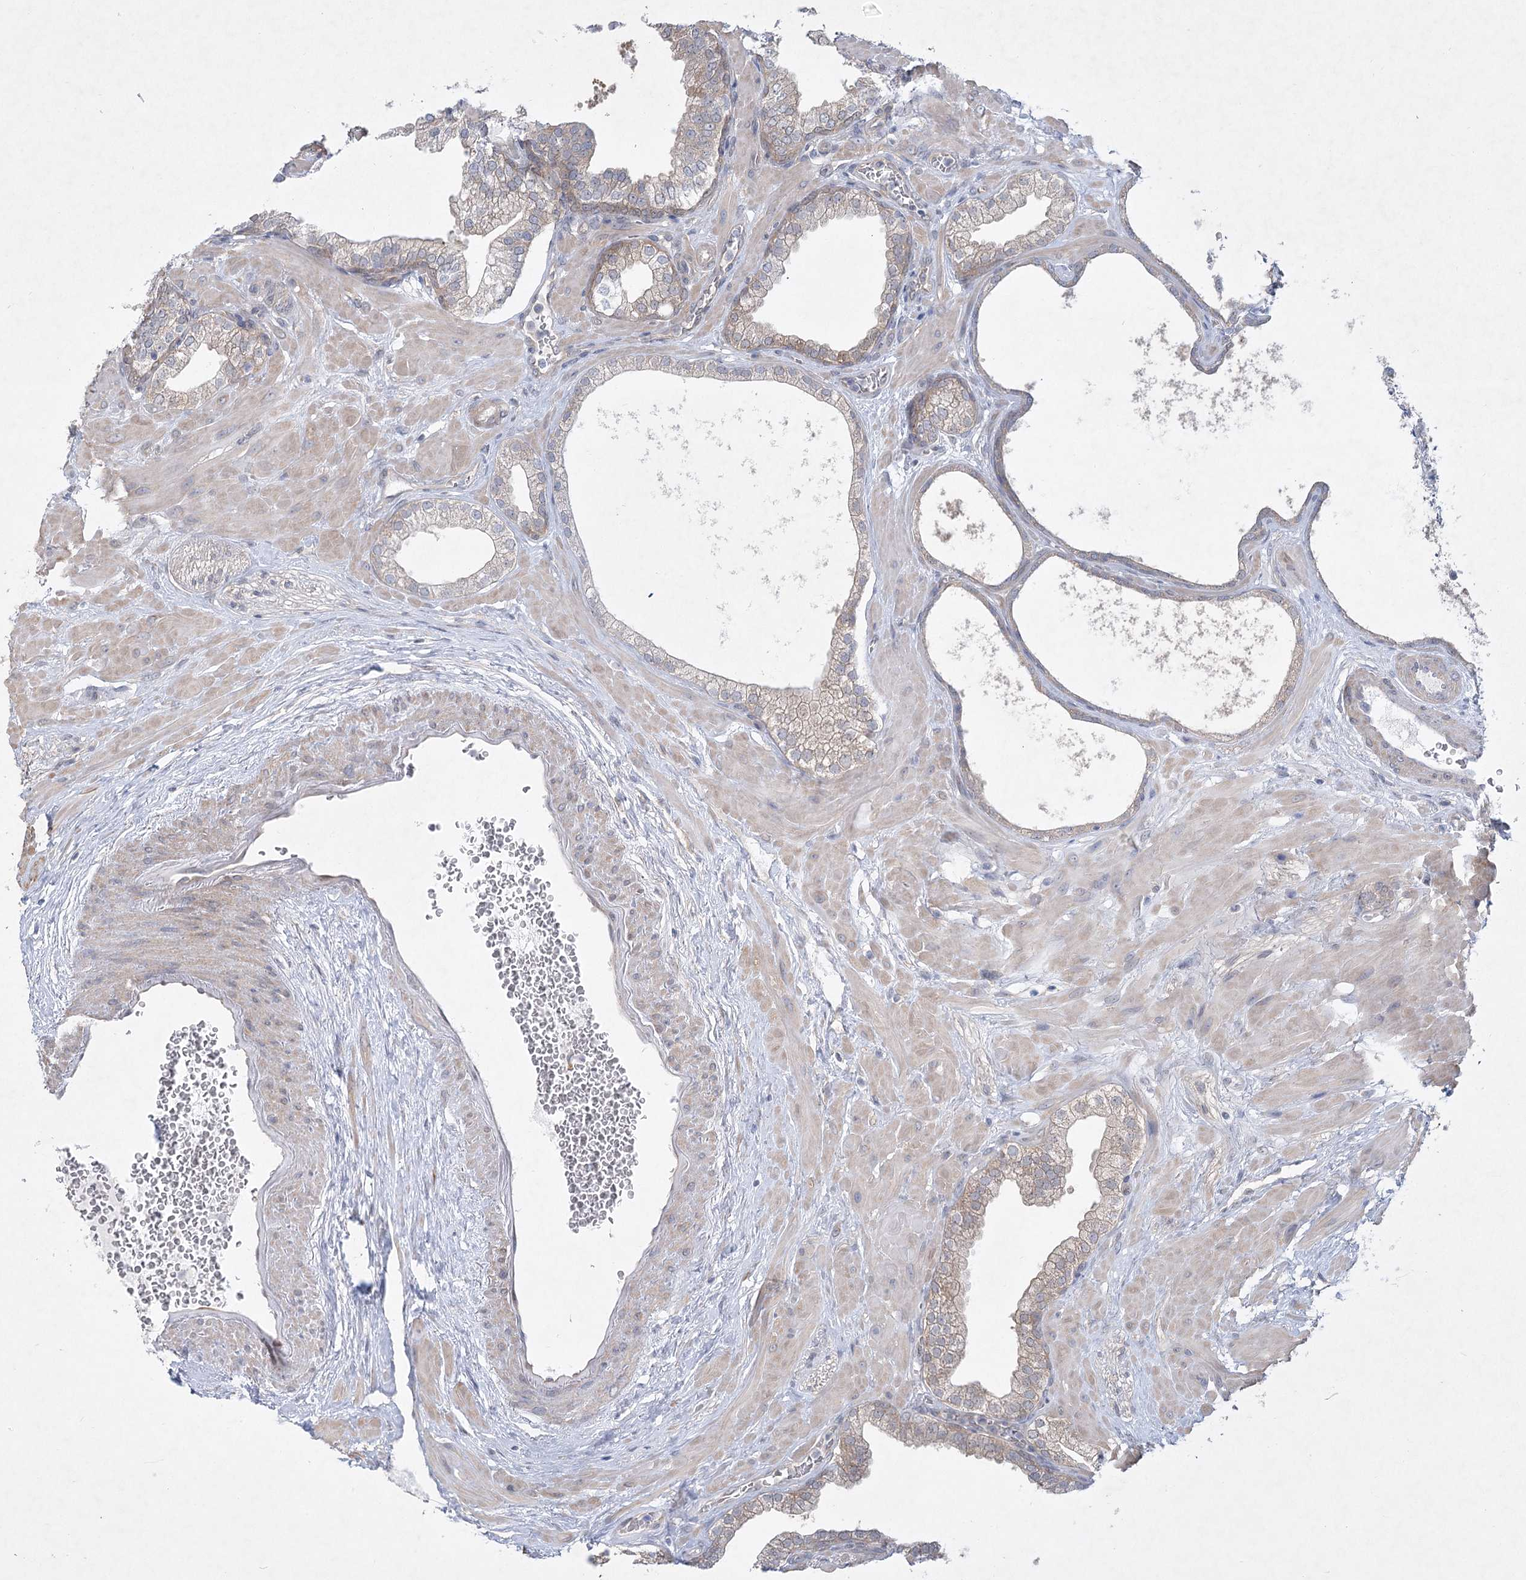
{"staining": {"intensity": "weak", "quantity": "25%-75%", "location": "cytoplasmic/membranous"}, "tissue": "prostate", "cell_type": "Glandular cells", "image_type": "normal", "snomed": [{"axis": "morphology", "description": "Normal tissue, NOS"}, {"axis": "morphology", "description": "Urothelial carcinoma, Low grade"}, {"axis": "topography", "description": "Urinary bladder"}, {"axis": "topography", "description": "Prostate"}], "caption": "Immunohistochemistry (DAB (3,3'-diaminobenzidine)) staining of unremarkable human prostate shows weak cytoplasmic/membranous protein expression in about 25%-75% of glandular cells.", "gene": "AAMDC", "patient": {"sex": "male", "age": 60}}